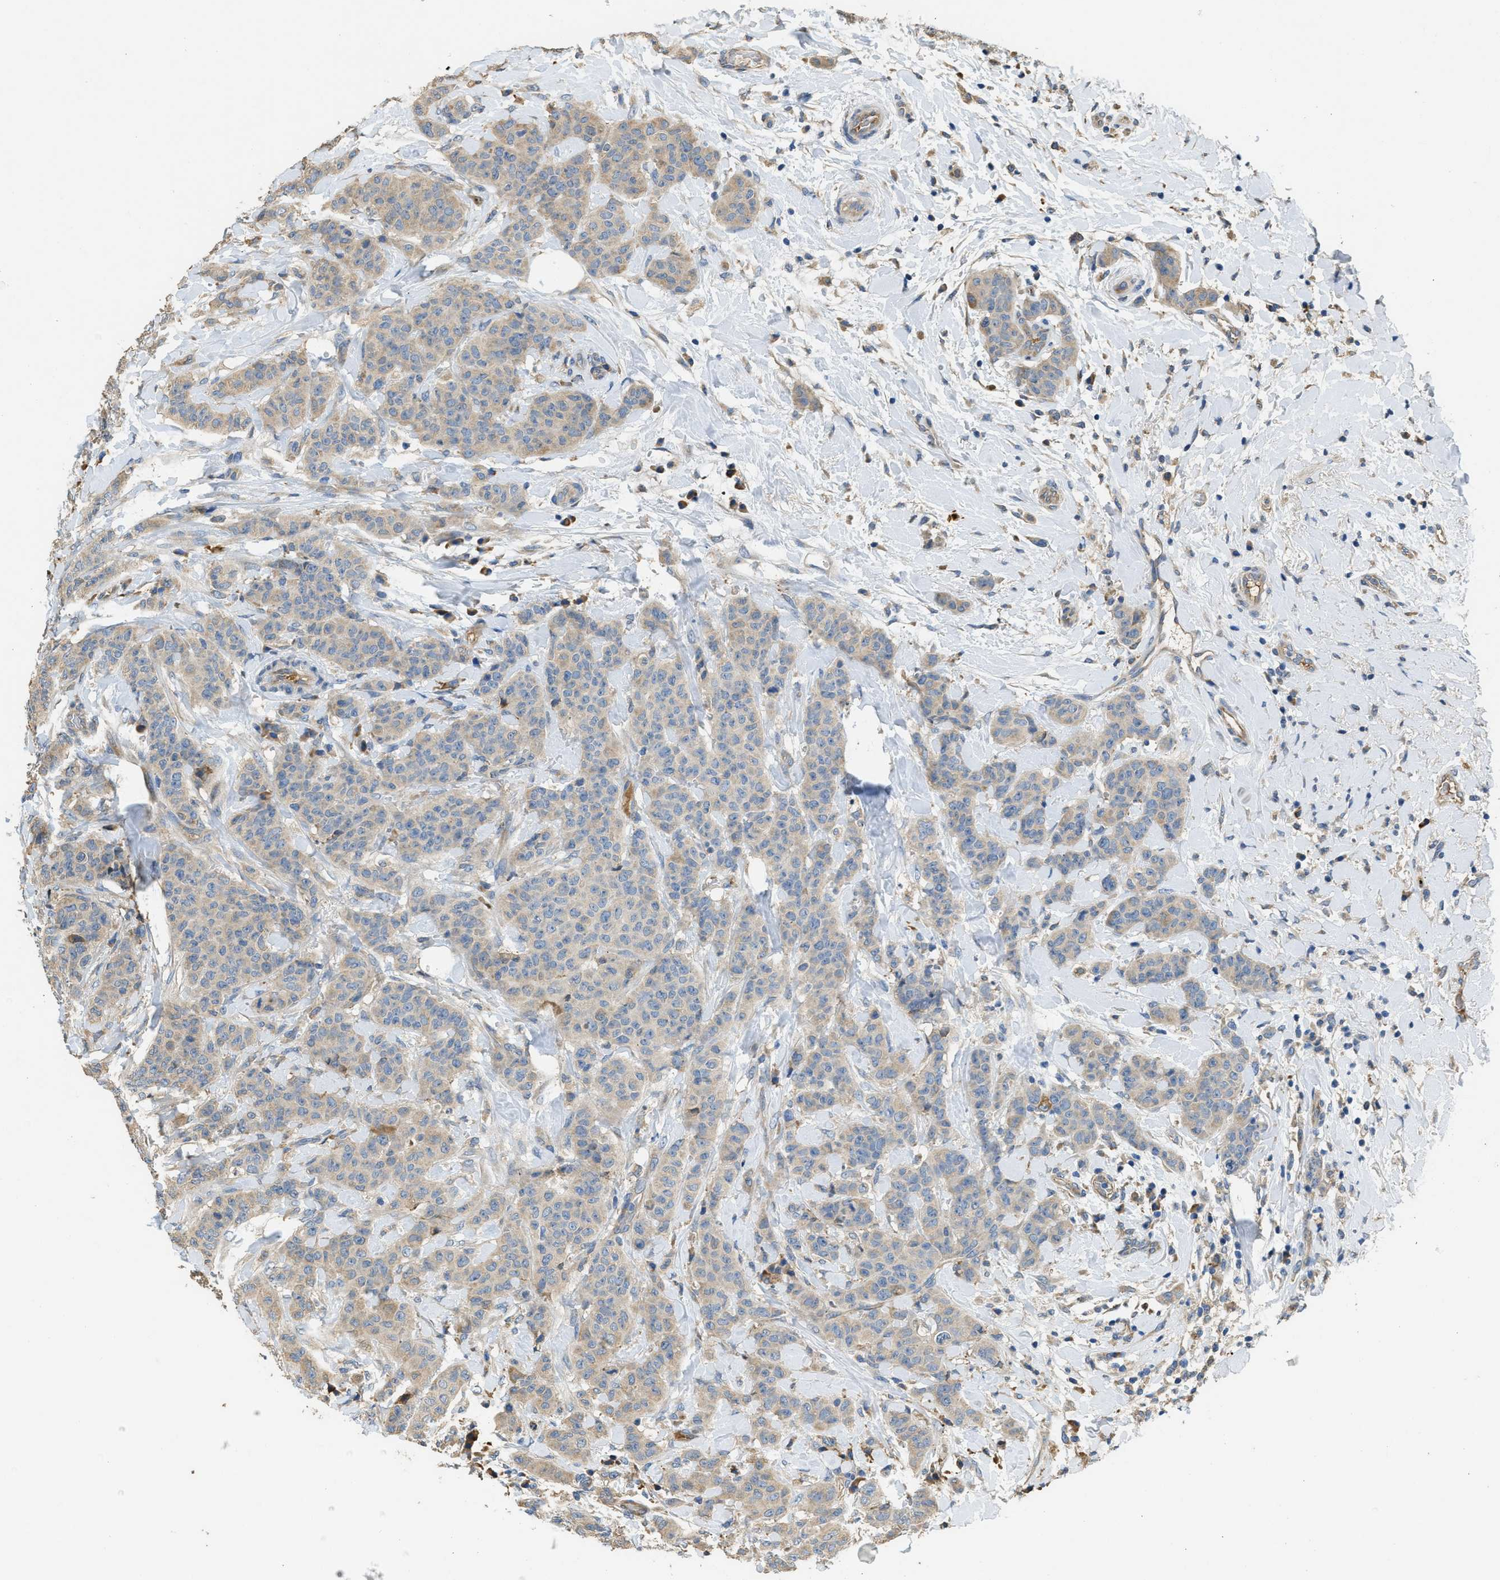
{"staining": {"intensity": "weak", "quantity": "25%-75%", "location": "cytoplasmic/membranous"}, "tissue": "breast cancer", "cell_type": "Tumor cells", "image_type": "cancer", "snomed": [{"axis": "morphology", "description": "Normal tissue, NOS"}, {"axis": "morphology", "description": "Duct carcinoma"}, {"axis": "topography", "description": "Breast"}], "caption": "Intraductal carcinoma (breast) stained with a protein marker reveals weak staining in tumor cells.", "gene": "RIPK2", "patient": {"sex": "female", "age": 40}}